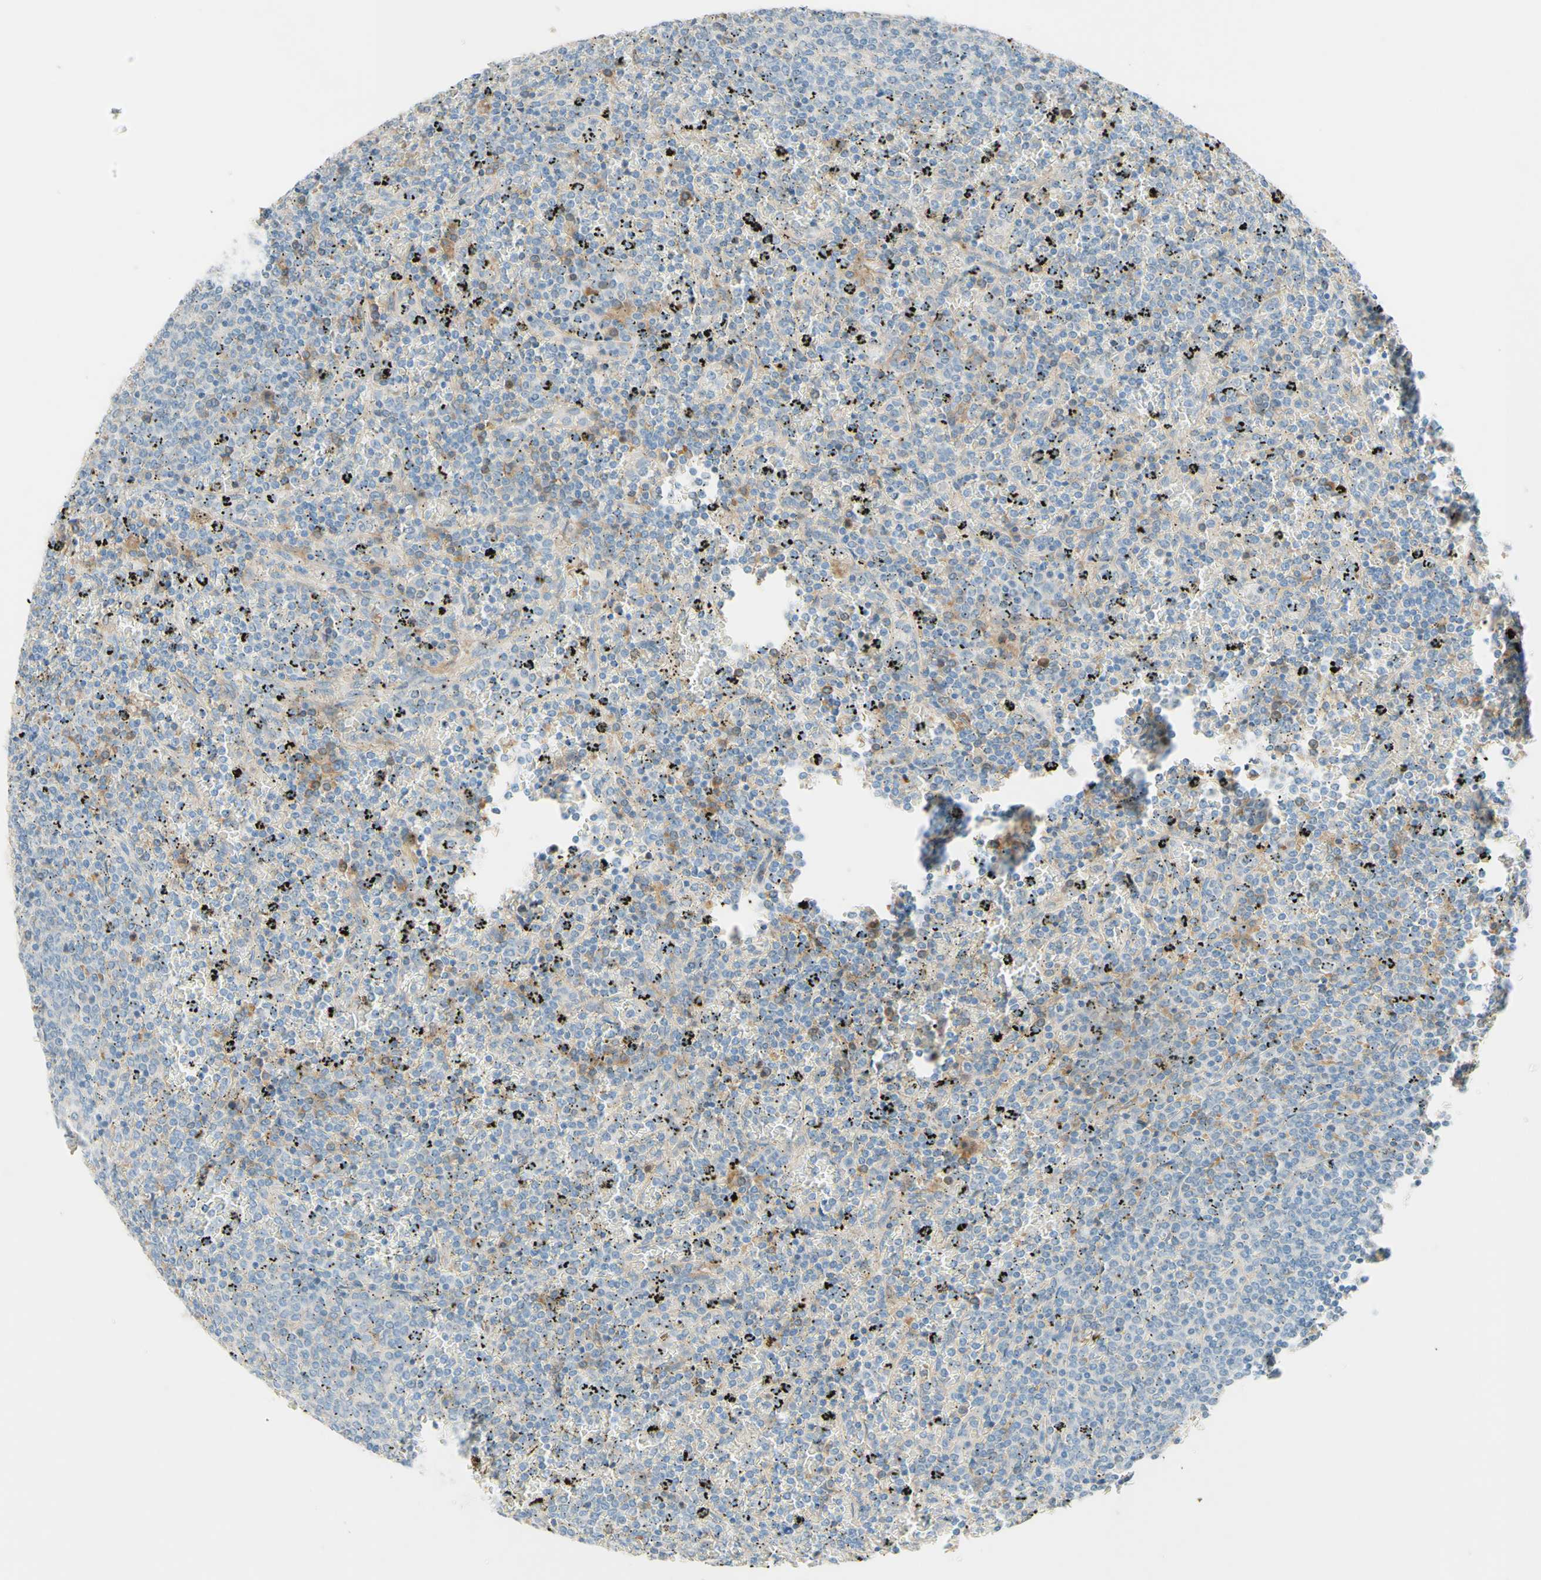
{"staining": {"intensity": "weak", "quantity": "<25%", "location": "cytoplasmic/membranous"}, "tissue": "lymphoma", "cell_type": "Tumor cells", "image_type": "cancer", "snomed": [{"axis": "morphology", "description": "Malignant lymphoma, non-Hodgkin's type, Low grade"}, {"axis": "topography", "description": "Spleen"}], "caption": "The image reveals no staining of tumor cells in malignant lymphoma, non-Hodgkin's type (low-grade). (Brightfield microscopy of DAB immunohistochemistry at high magnification).", "gene": "IL2", "patient": {"sex": "female", "age": 77}}